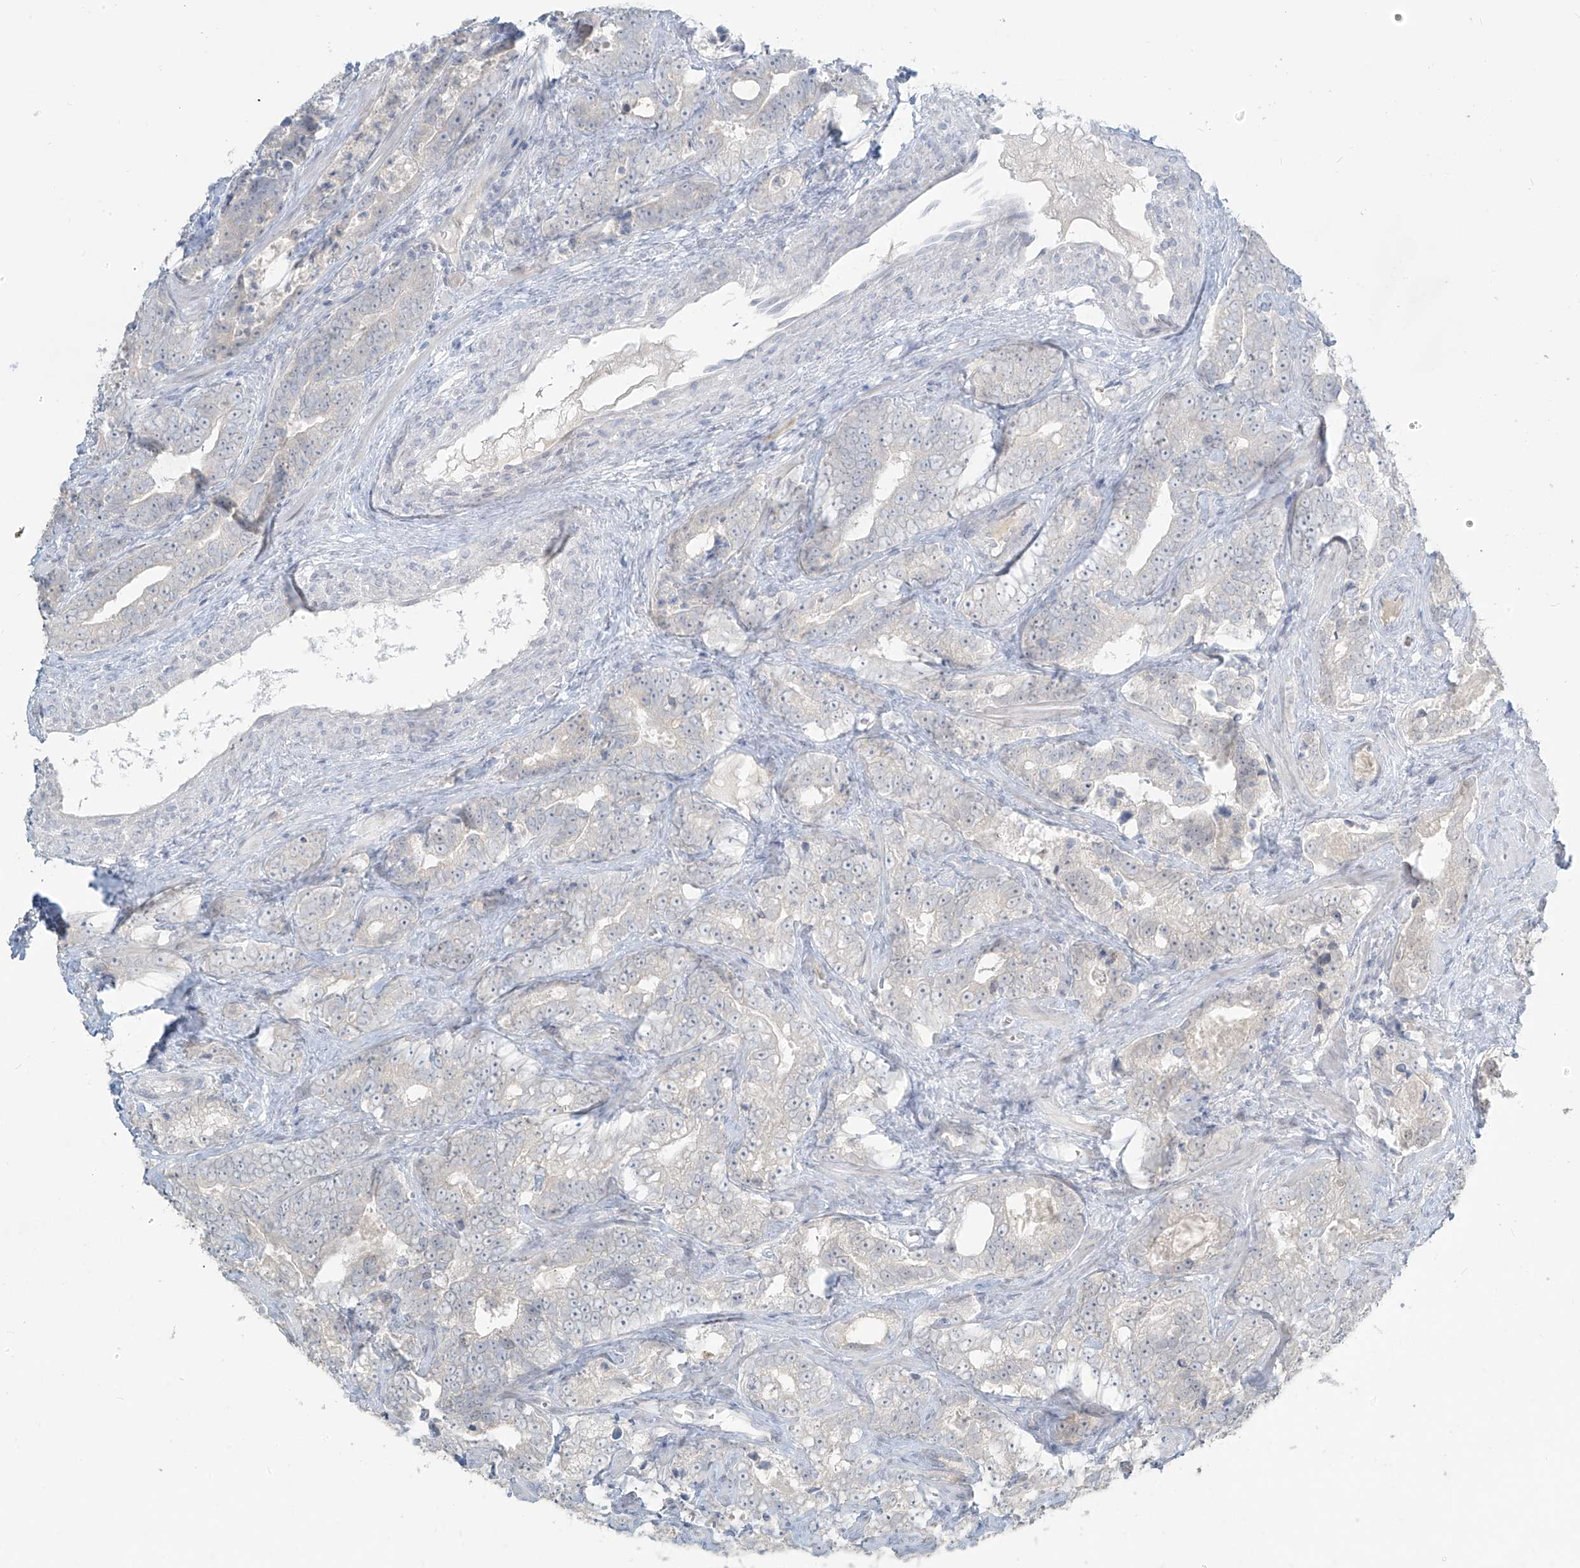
{"staining": {"intensity": "negative", "quantity": "none", "location": "none"}, "tissue": "prostate cancer", "cell_type": "Tumor cells", "image_type": "cancer", "snomed": [{"axis": "morphology", "description": "Adenocarcinoma, High grade"}, {"axis": "topography", "description": "Prostate"}], "caption": "The photomicrograph shows no staining of tumor cells in prostate cancer.", "gene": "PRDM6", "patient": {"sex": "male", "age": 62}}